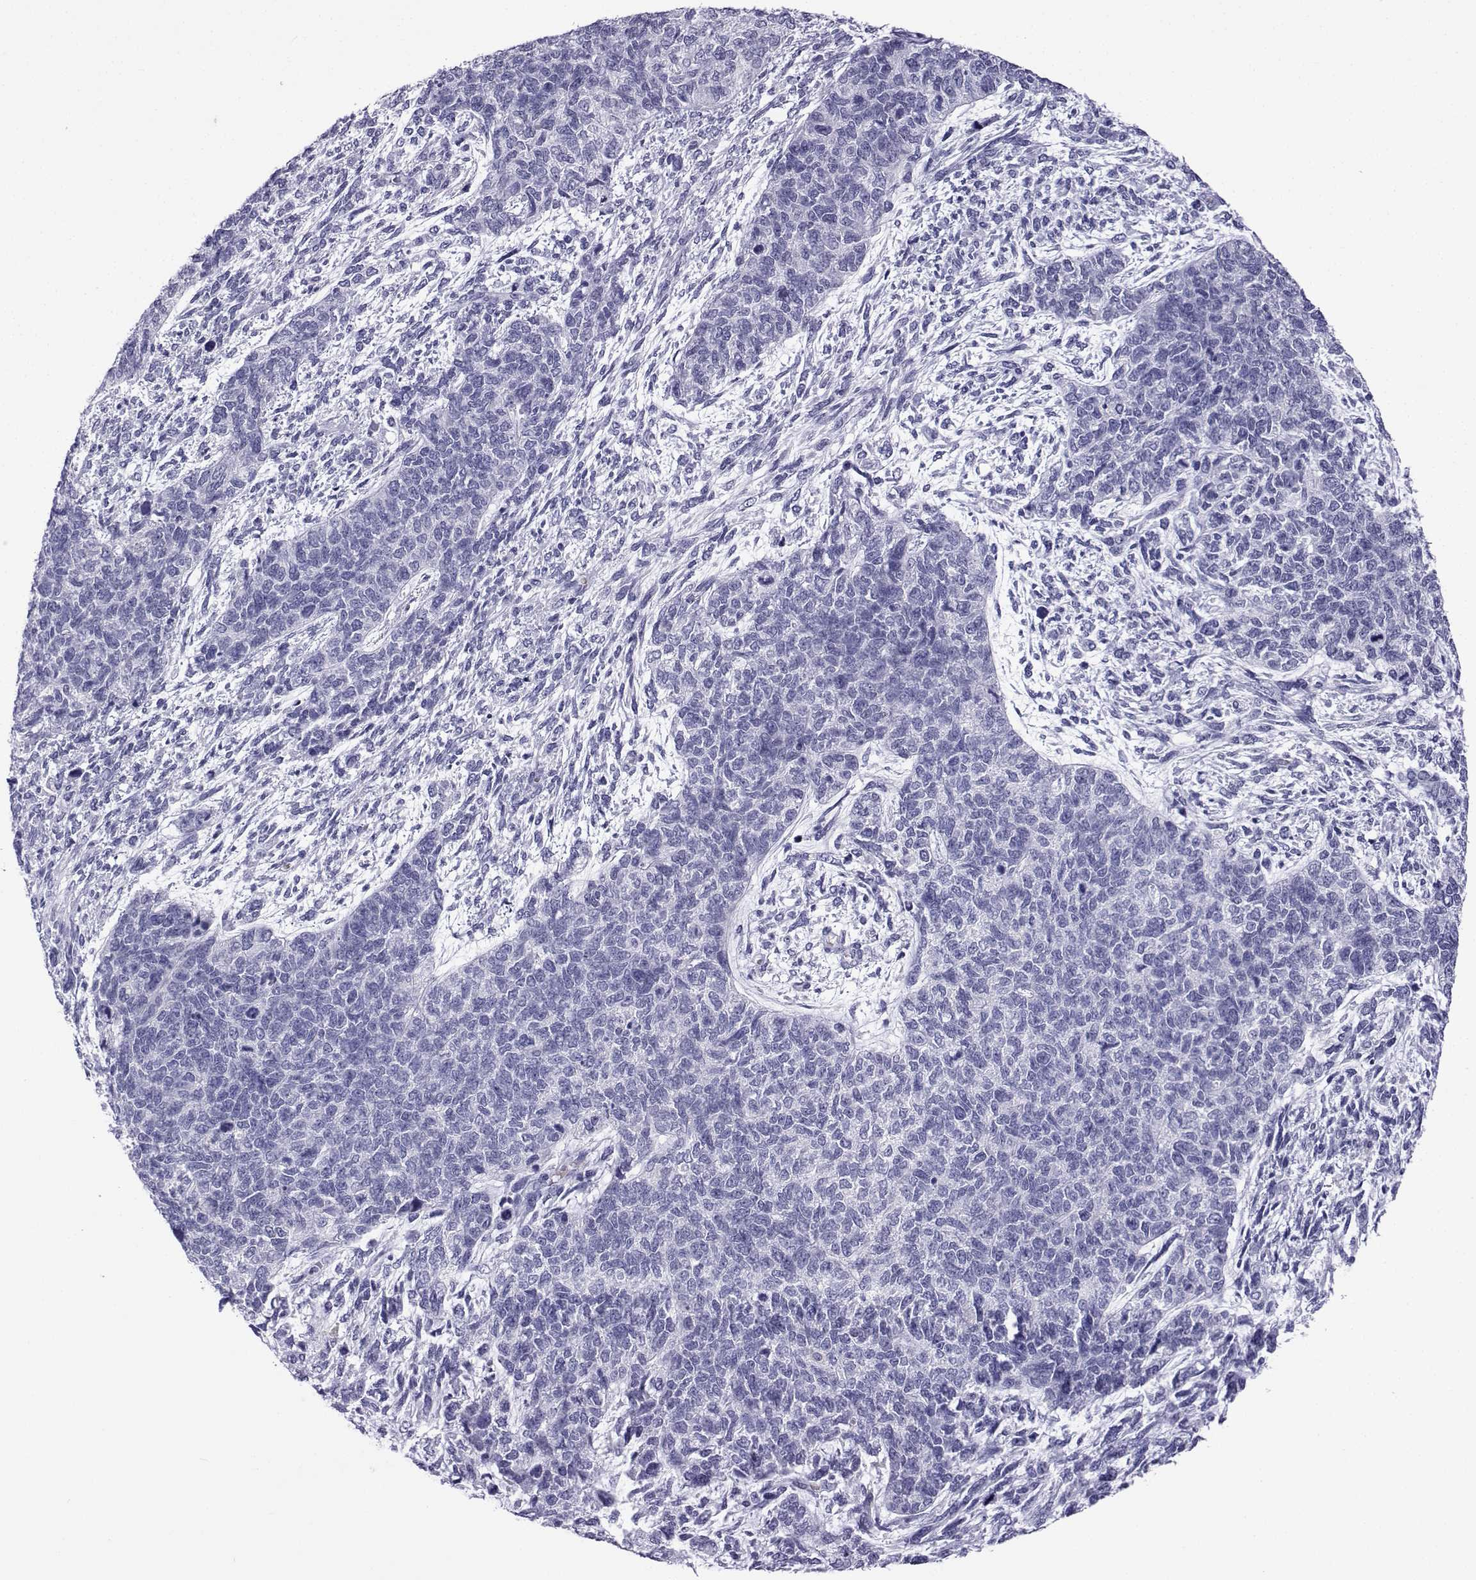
{"staining": {"intensity": "negative", "quantity": "none", "location": "none"}, "tissue": "cervical cancer", "cell_type": "Tumor cells", "image_type": "cancer", "snomed": [{"axis": "morphology", "description": "Squamous cell carcinoma, NOS"}, {"axis": "topography", "description": "Cervix"}], "caption": "DAB (3,3'-diaminobenzidine) immunohistochemical staining of human cervical cancer reveals no significant expression in tumor cells.", "gene": "ACTL7A", "patient": {"sex": "female", "age": 63}}